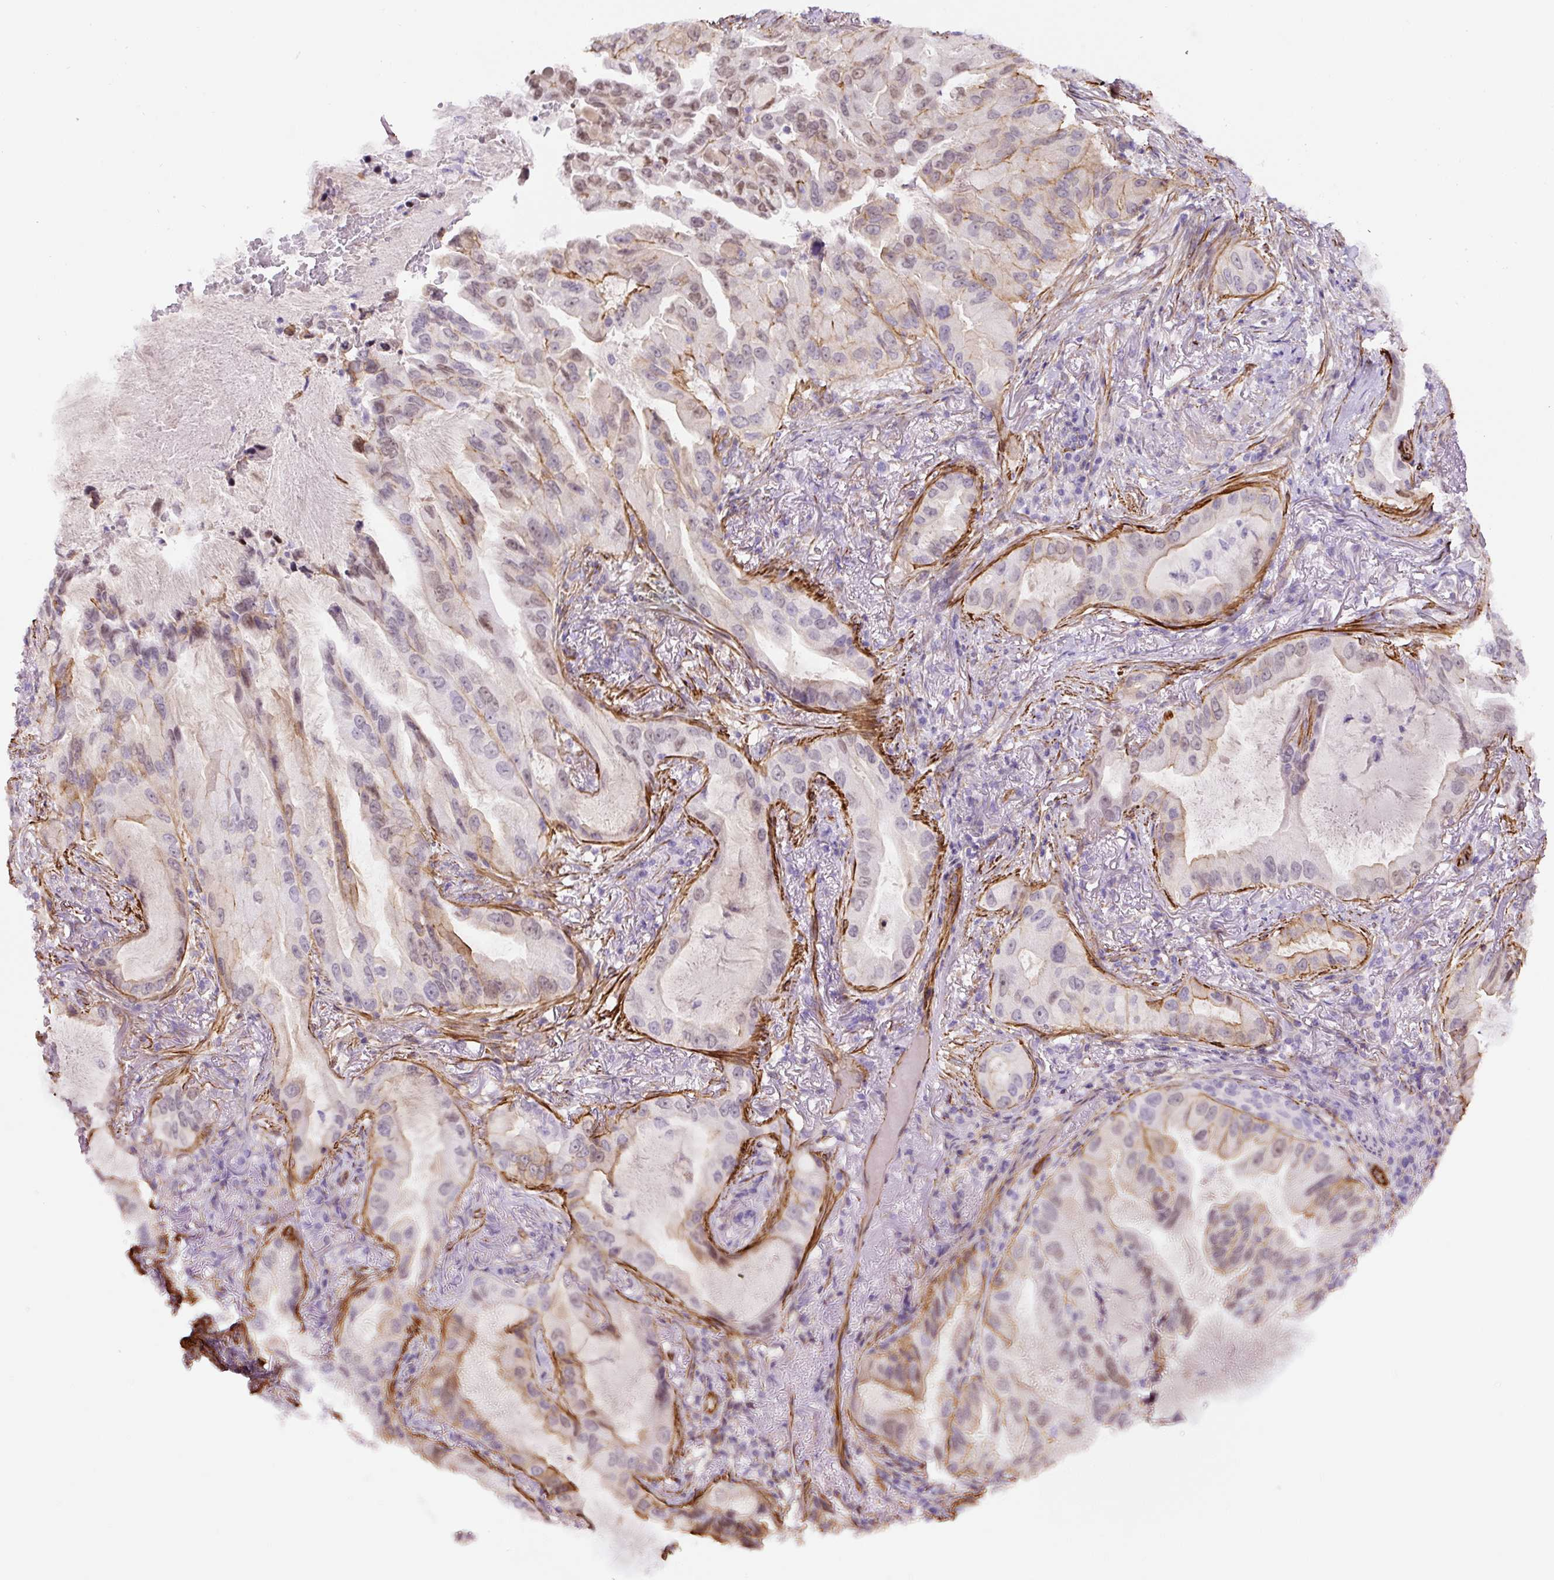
{"staining": {"intensity": "weak", "quantity": "<25%", "location": "cytoplasmic/membranous"}, "tissue": "lung cancer", "cell_type": "Tumor cells", "image_type": "cancer", "snomed": [{"axis": "morphology", "description": "Adenocarcinoma, NOS"}, {"axis": "topography", "description": "Lung"}], "caption": "This is an immunohistochemistry (IHC) image of human adenocarcinoma (lung). There is no staining in tumor cells.", "gene": "B3GALT5", "patient": {"sex": "female", "age": 69}}